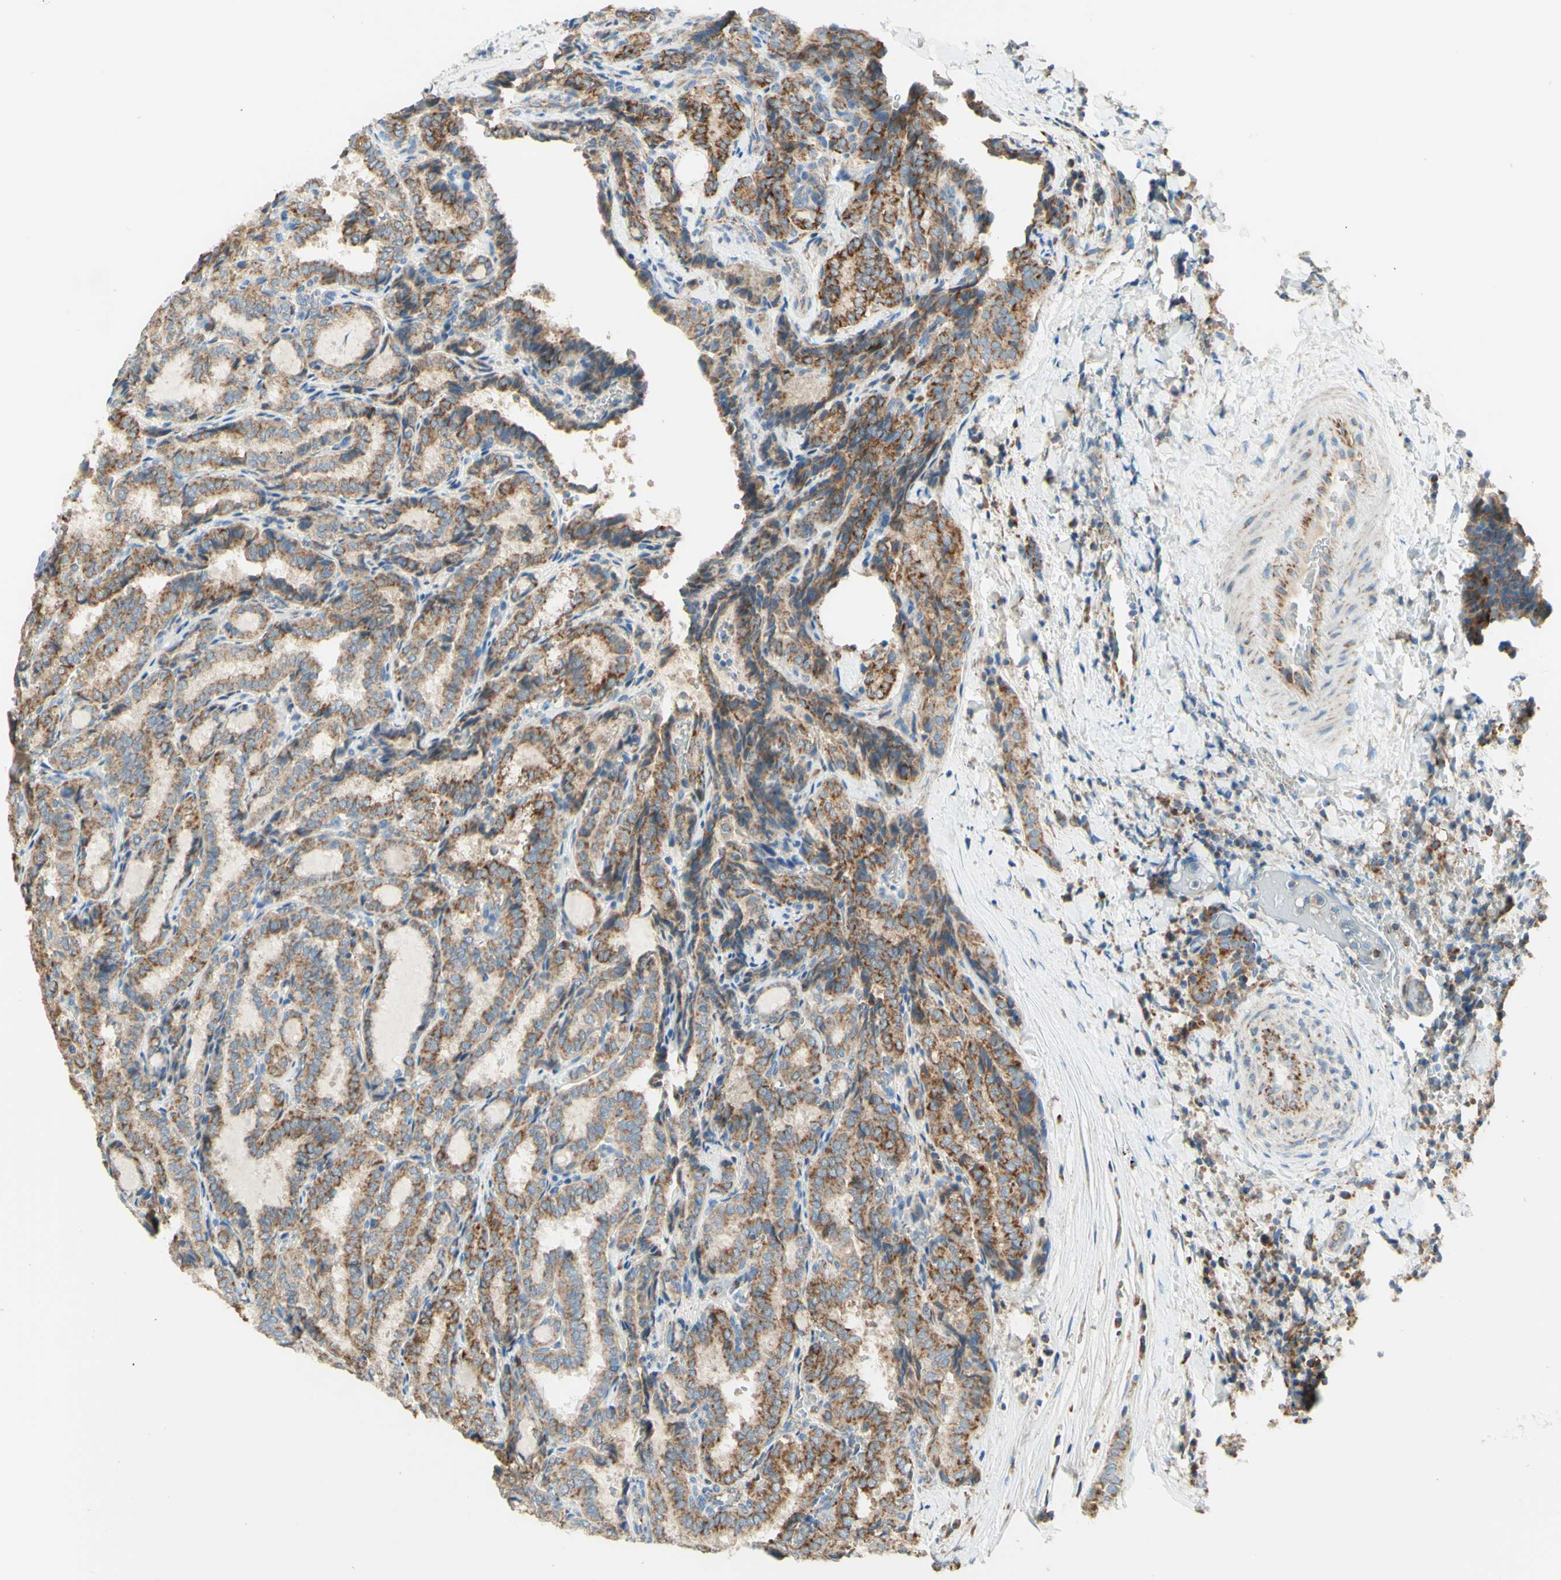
{"staining": {"intensity": "moderate", "quantity": ">75%", "location": "cytoplasmic/membranous"}, "tissue": "thyroid cancer", "cell_type": "Tumor cells", "image_type": "cancer", "snomed": [{"axis": "morphology", "description": "Normal tissue, NOS"}, {"axis": "morphology", "description": "Papillary adenocarcinoma, NOS"}, {"axis": "topography", "description": "Thyroid gland"}], "caption": "There is medium levels of moderate cytoplasmic/membranous staining in tumor cells of thyroid papillary adenocarcinoma, as demonstrated by immunohistochemical staining (brown color).", "gene": "ARMC10", "patient": {"sex": "female", "age": 30}}